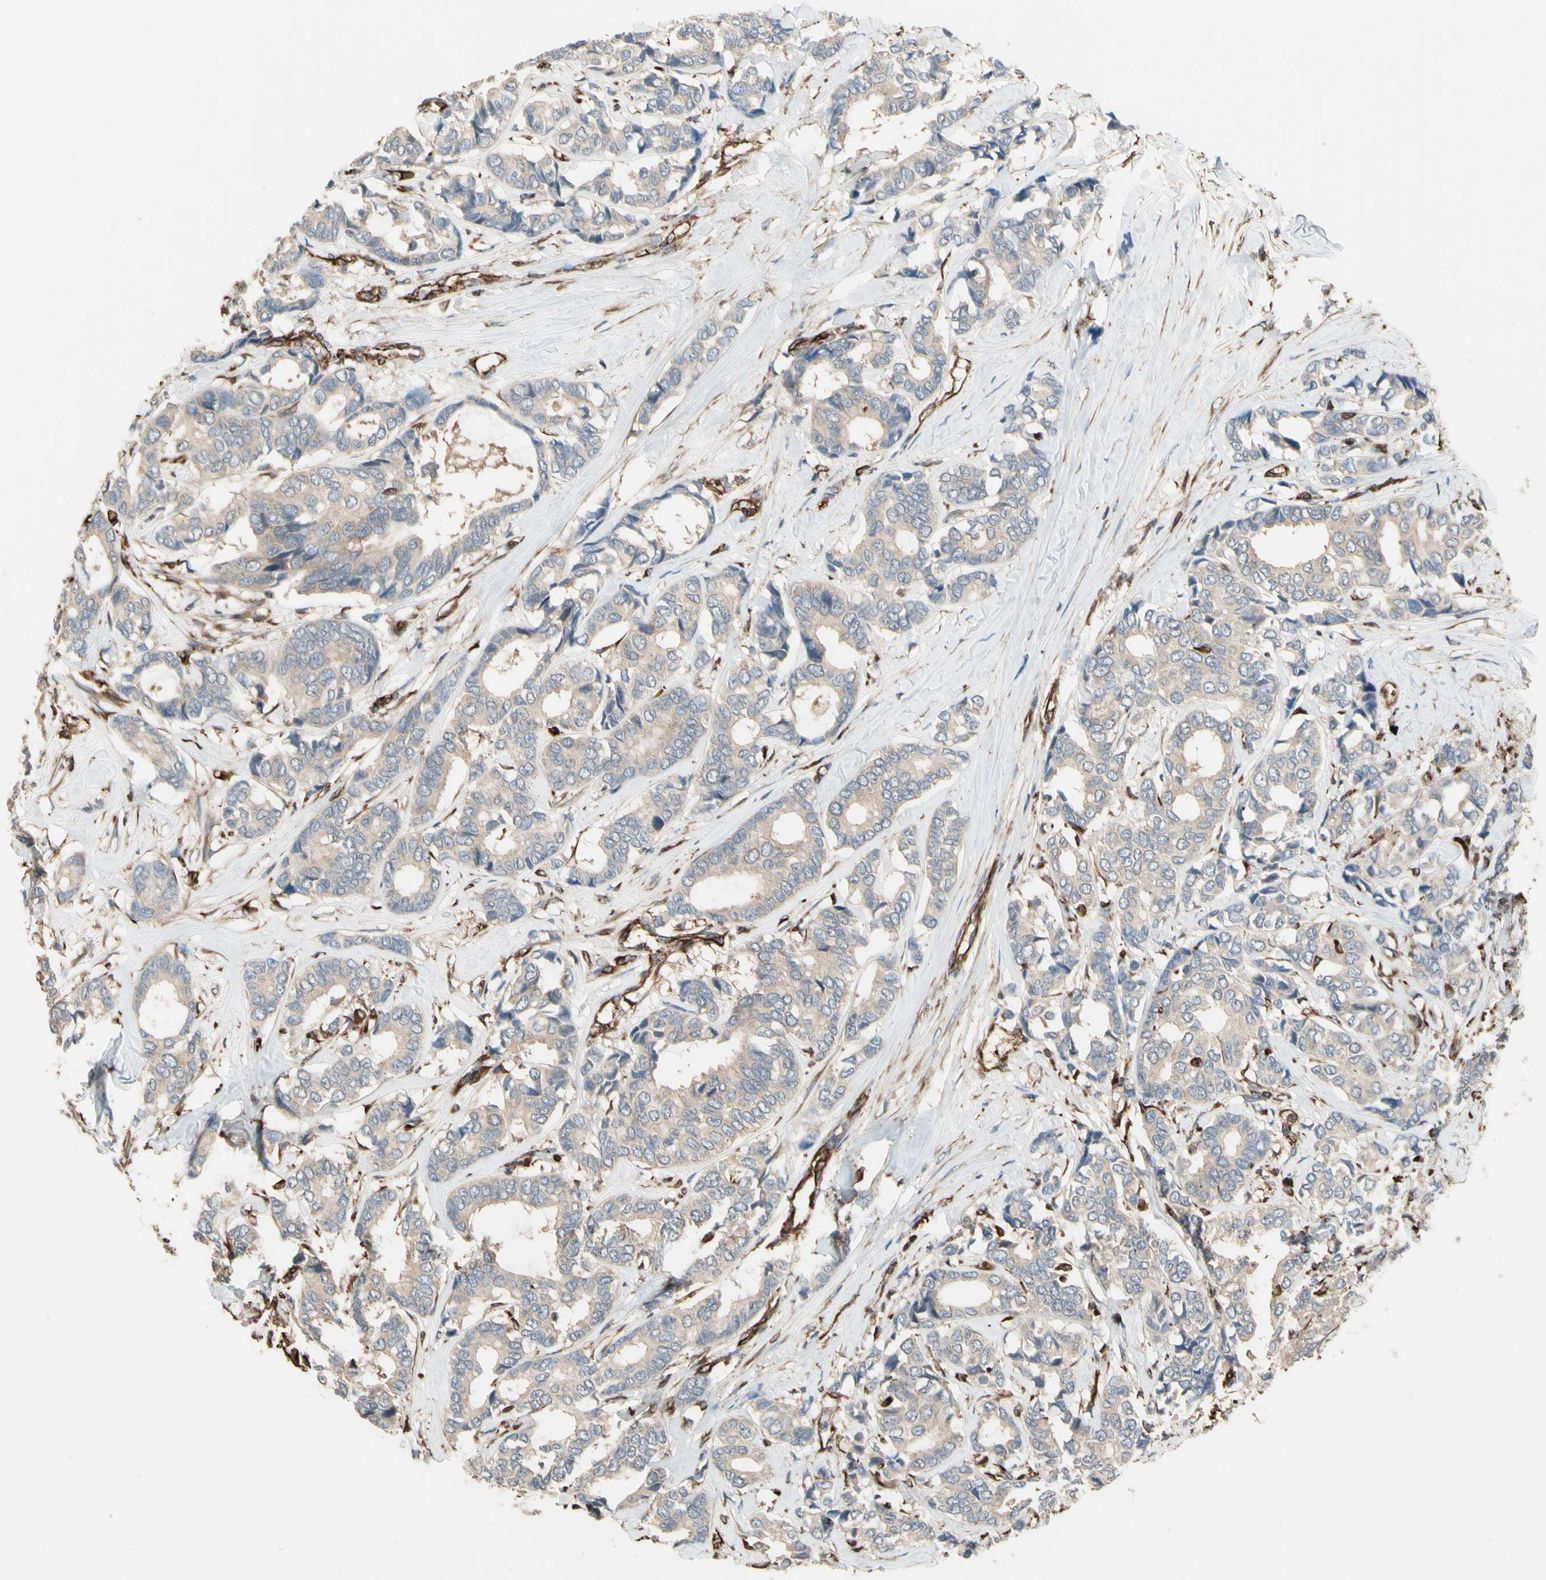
{"staining": {"intensity": "weak", "quantity": "25%-75%", "location": "cytoplasmic/membranous"}, "tissue": "breast cancer", "cell_type": "Tumor cells", "image_type": "cancer", "snomed": [{"axis": "morphology", "description": "Duct carcinoma"}, {"axis": "topography", "description": "Breast"}], "caption": "The immunohistochemical stain shows weak cytoplasmic/membranous positivity in tumor cells of infiltrating ductal carcinoma (breast) tissue.", "gene": "TRAF2", "patient": {"sex": "female", "age": 87}}